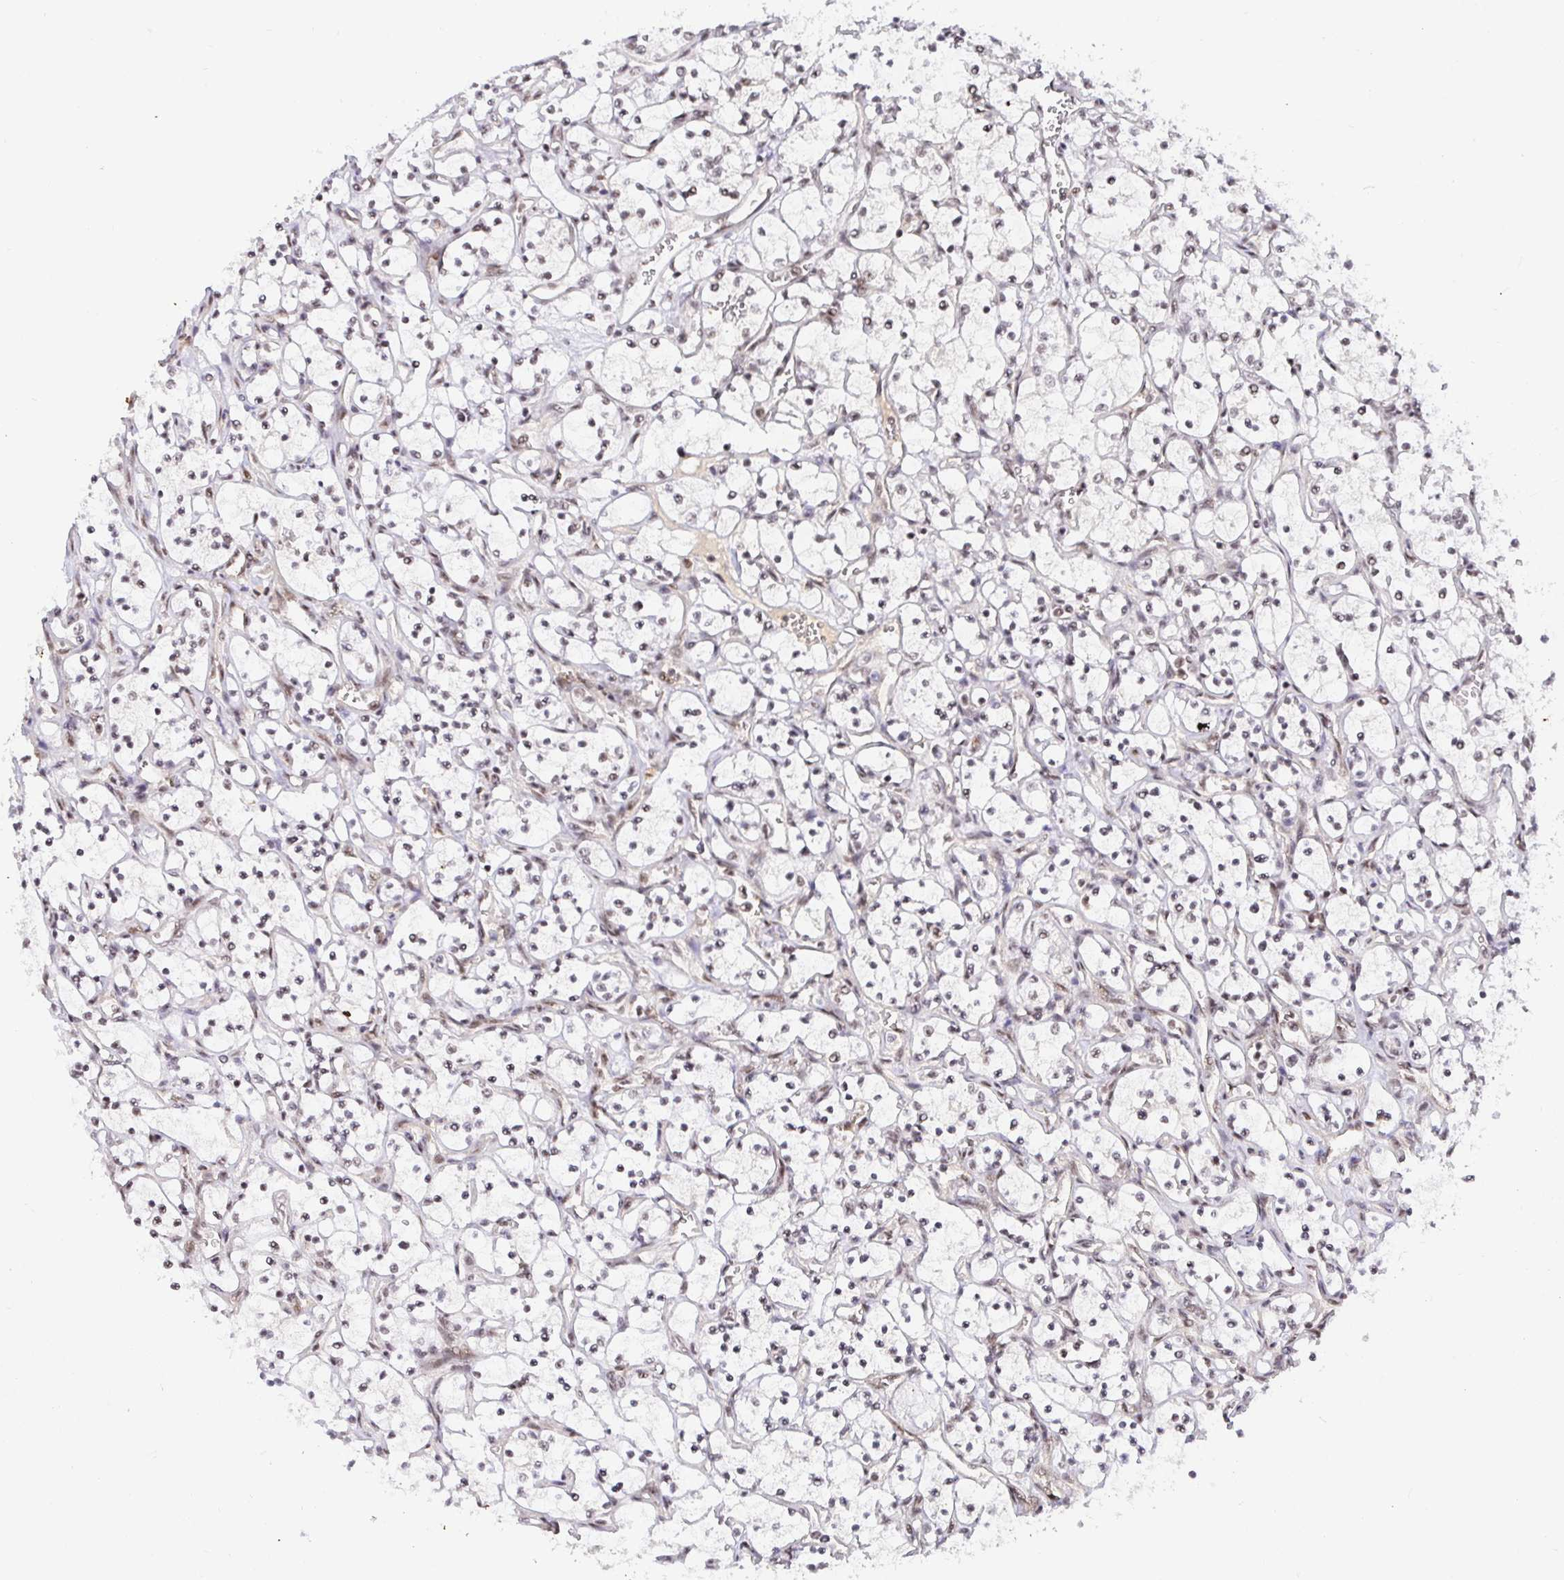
{"staining": {"intensity": "weak", "quantity": "25%-75%", "location": "nuclear"}, "tissue": "renal cancer", "cell_type": "Tumor cells", "image_type": "cancer", "snomed": [{"axis": "morphology", "description": "Adenocarcinoma, NOS"}, {"axis": "topography", "description": "Kidney"}], "caption": "A brown stain shows weak nuclear expression of a protein in renal adenocarcinoma tumor cells. Using DAB (brown) and hematoxylin (blue) stains, captured at high magnification using brightfield microscopy.", "gene": "USF1", "patient": {"sex": "female", "age": 69}}